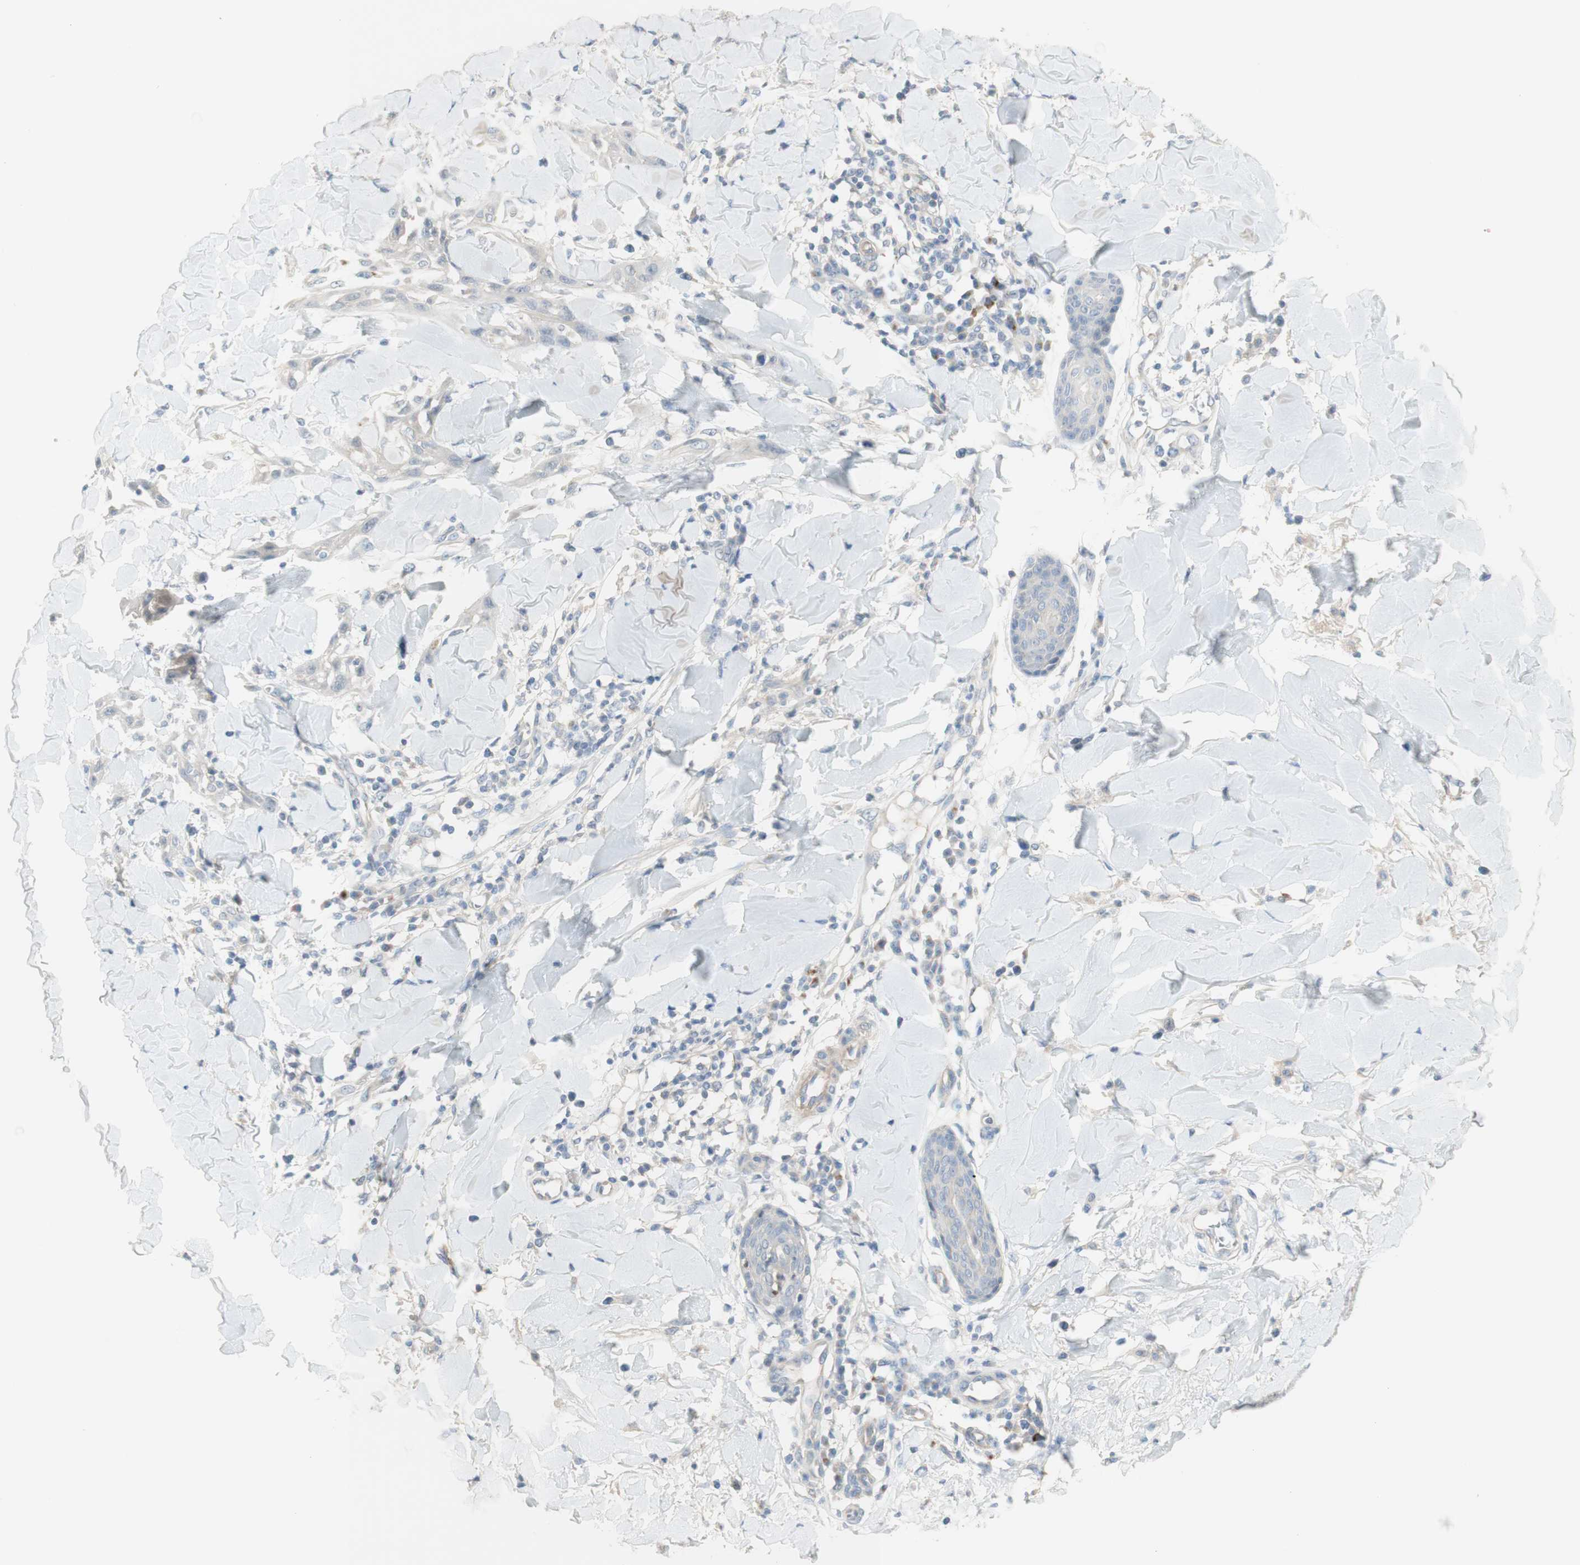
{"staining": {"intensity": "negative", "quantity": "none", "location": "none"}, "tissue": "skin cancer", "cell_type": "Tumor cells", "image_type": "cancer", "snomed": [{"axis": "morphology", "description": "Squamous cell carcinoma, NOS"}, {"axis": "topography", "description": "Skin"}], "caption": "An IHC image of skin cancer (squamous cell carcinoma) is shown. There is no staining in tumor cells of skin cancer (squamous cell carcinoma).", "gene": "MANEA", "patient": {"sex": "male", "age": 24}}